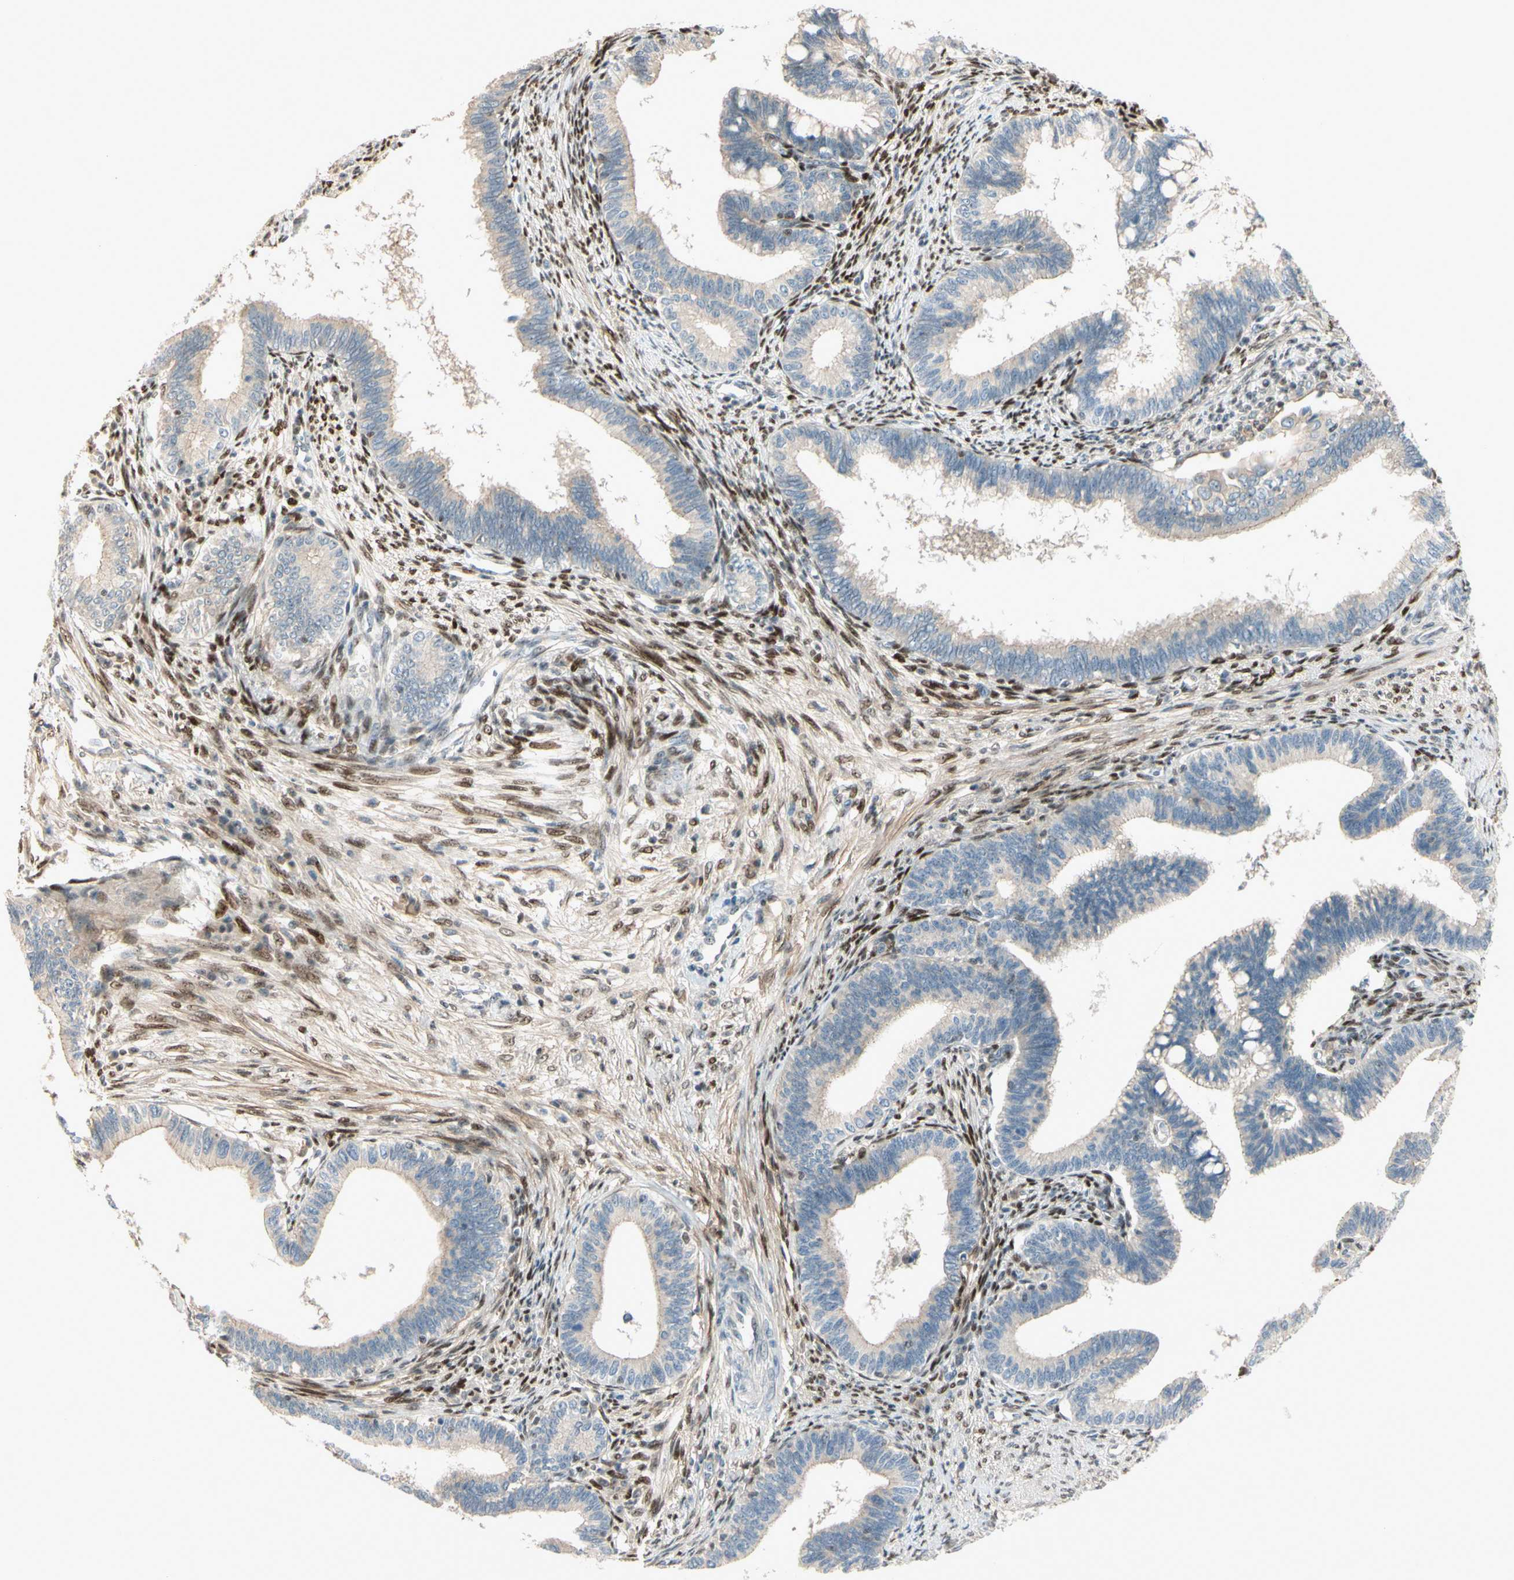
{"staining": {"intensity": "negative", "quantity": "none", "location": "none"}, "tissue": "cervical cancer", "cell_type": "Tumor cells", "image_type": "cancer", "snomed": [{"axis": "morphology", "description": "Adenocarcinoma, NOS"}, {"axis": "topography", "description": "Cervix"}], "caption": "Protein analysis of cervical cancer demonstrates no significant positivity in tumor cells.", "gene": "NFYA", "patient": {"sex": "female", "age": 36}}